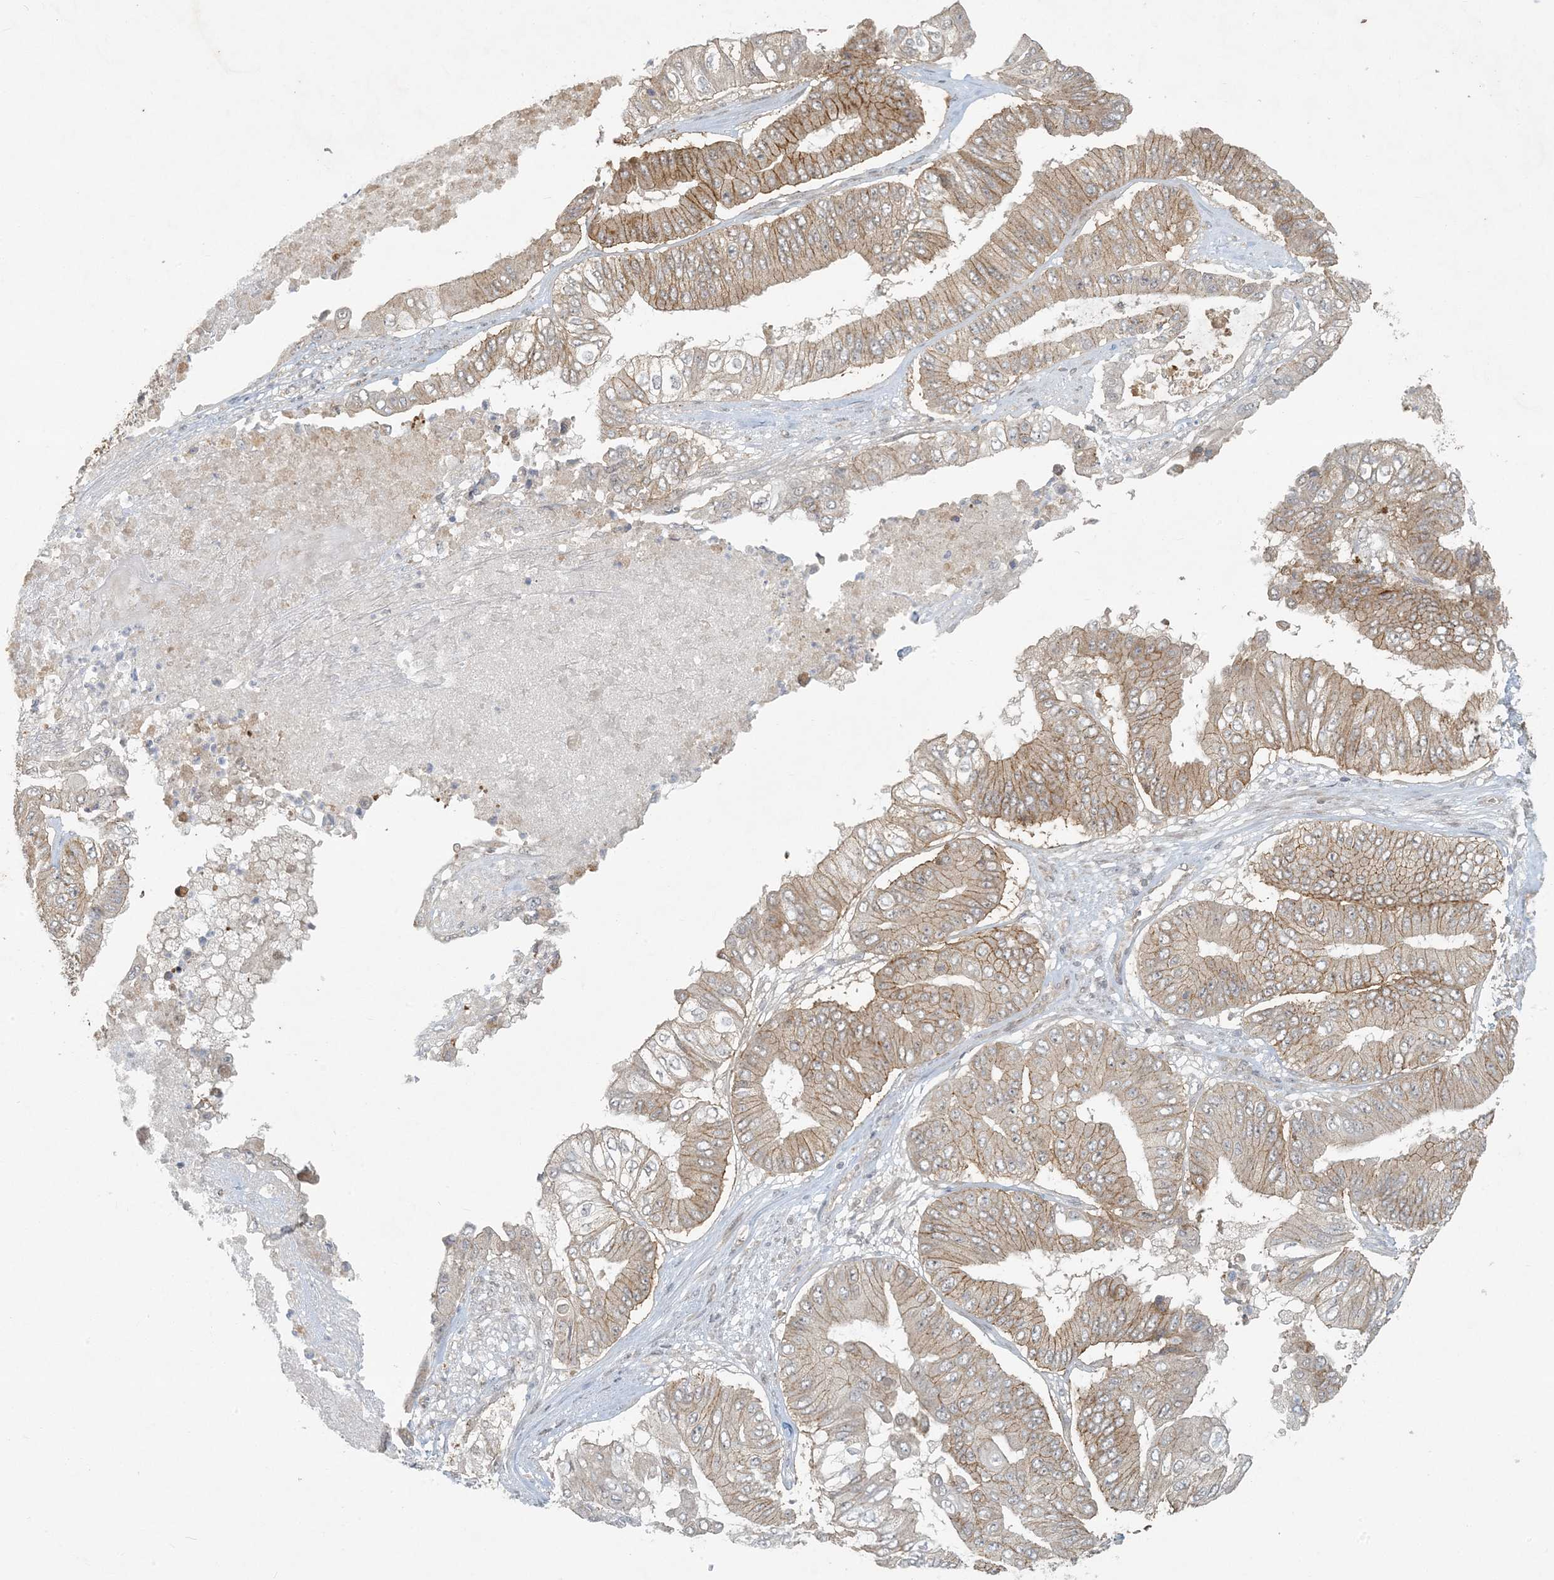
{"staining": {"intensity": "moderate", "quantity": ">75%", "location": "cytoplasmic/membranous"}, "tissue": "pancreatic cancer", "cell_type": "Tumor cells", "image_type": "cancer", "snomed": [{"axis": "morphology", "description": "Adenocarcinoma, NOS"}, {"axis": "topography", "description": "Pancreas"}], "caption": "The immunohistochemical stain shows moderate cytoplasmic/membranous expression in tumor cells of pancreatic adenocarcinoma tissue. Using DAB (brown) and hematoxylin (blue) stains, captured at high magnification using brightfield microscopy.", "gene": "BCORL1", "patient": {"sex": "female", "age": 77}}